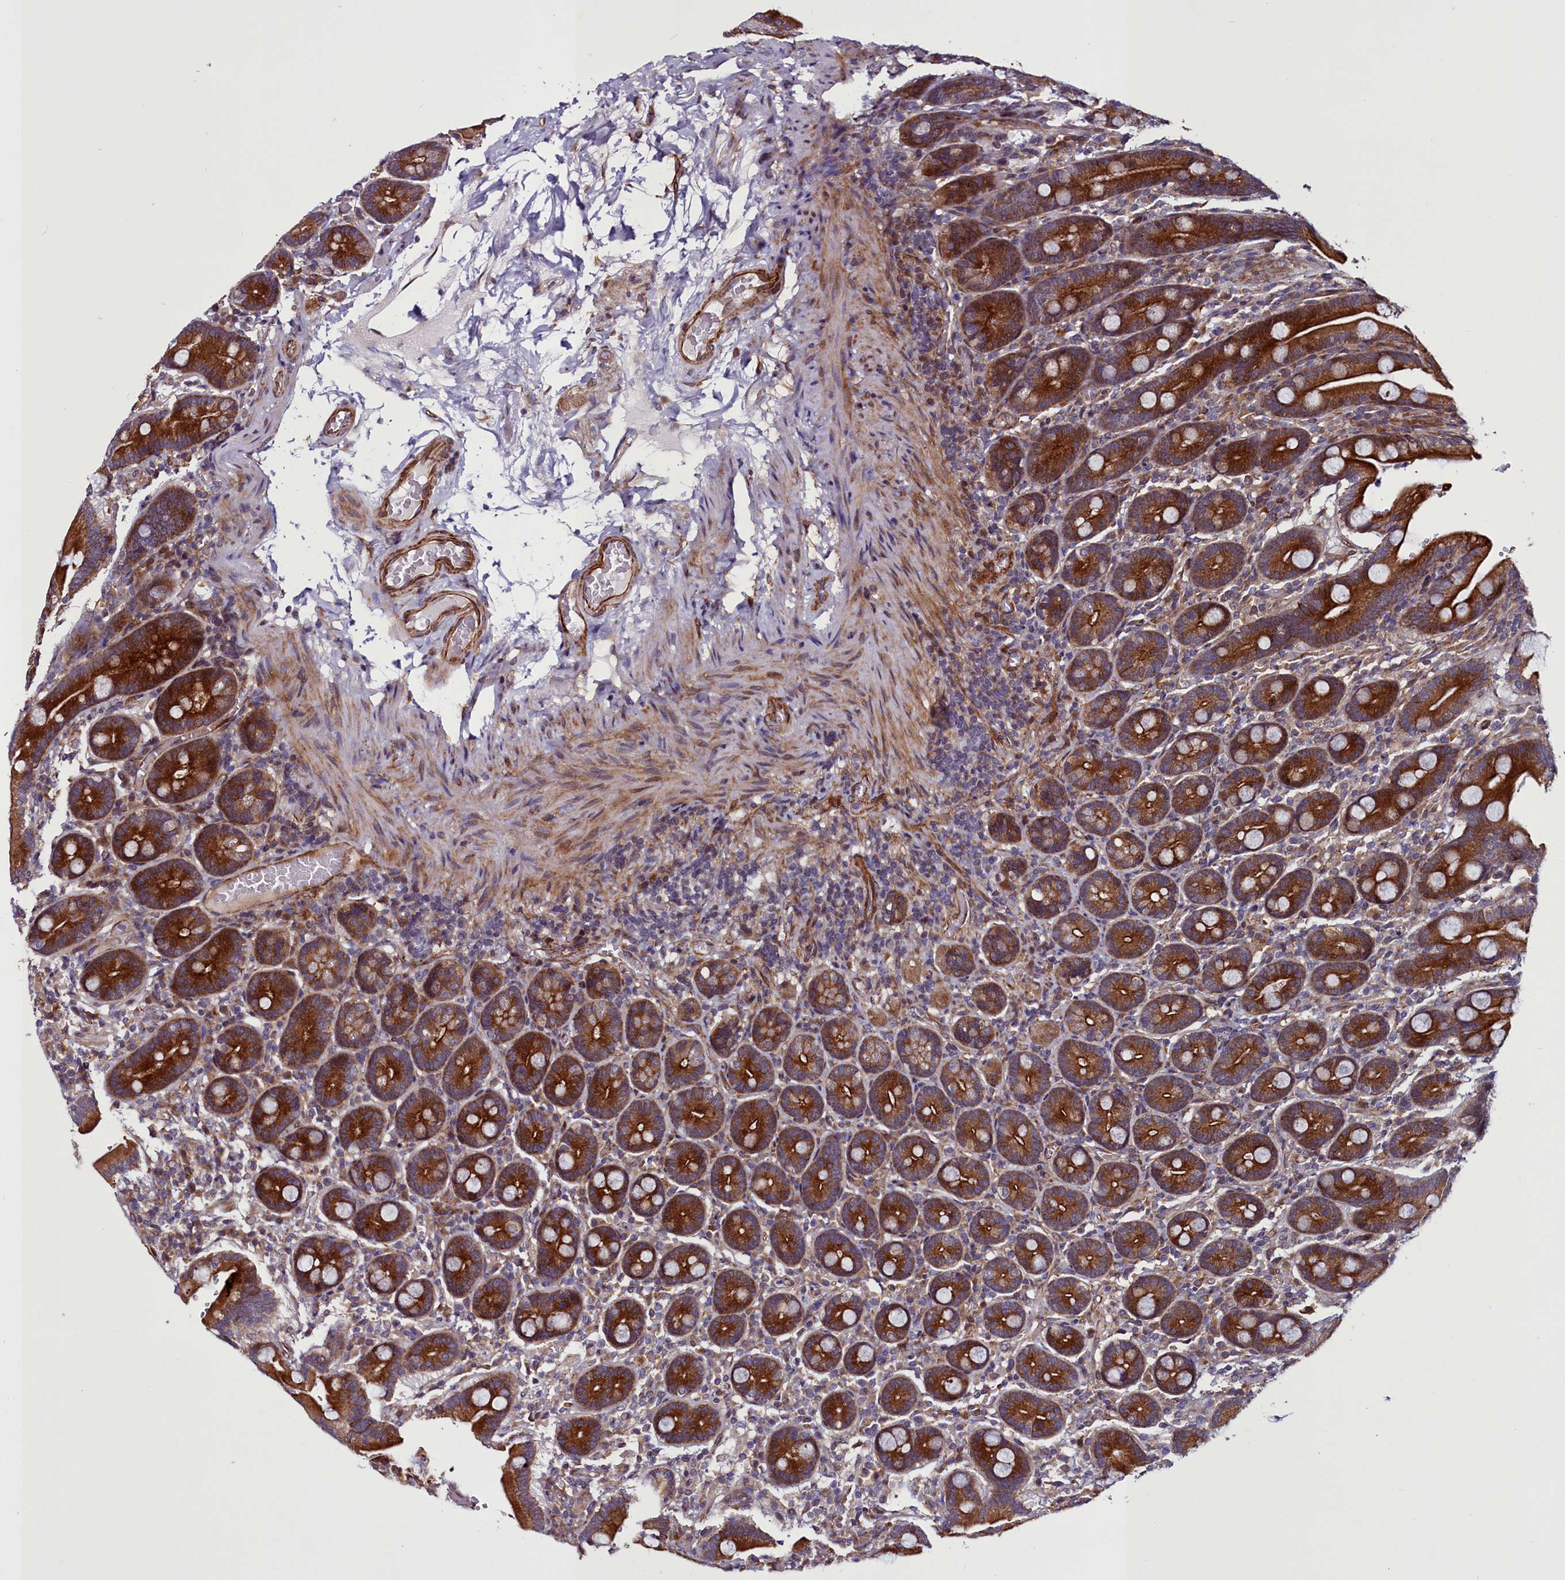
{"staining": {"intensity": "strong", "quantity": ">75%", "location": "cytoplasmic/membranous"}, "tissue": "duodenum", "cell_type": "Glandular cells", "image_type": "normal", "snomed": [{"axis": "morphology", "description": "Normal tissue, NOS"}, {"axis": "topography", "description": "Duodenum"}], "caption": "A brown stain highlights strong cytoplasmic/membranous staining of a protein in glandular cells of unremarkable duodenum. Using DAB (brown) and hematoxylin (blue) stains, captured at high magnification using brightfield microscopy.", "gene": "MCRIP1", "patient": {"sex": "female", "age": 62}}